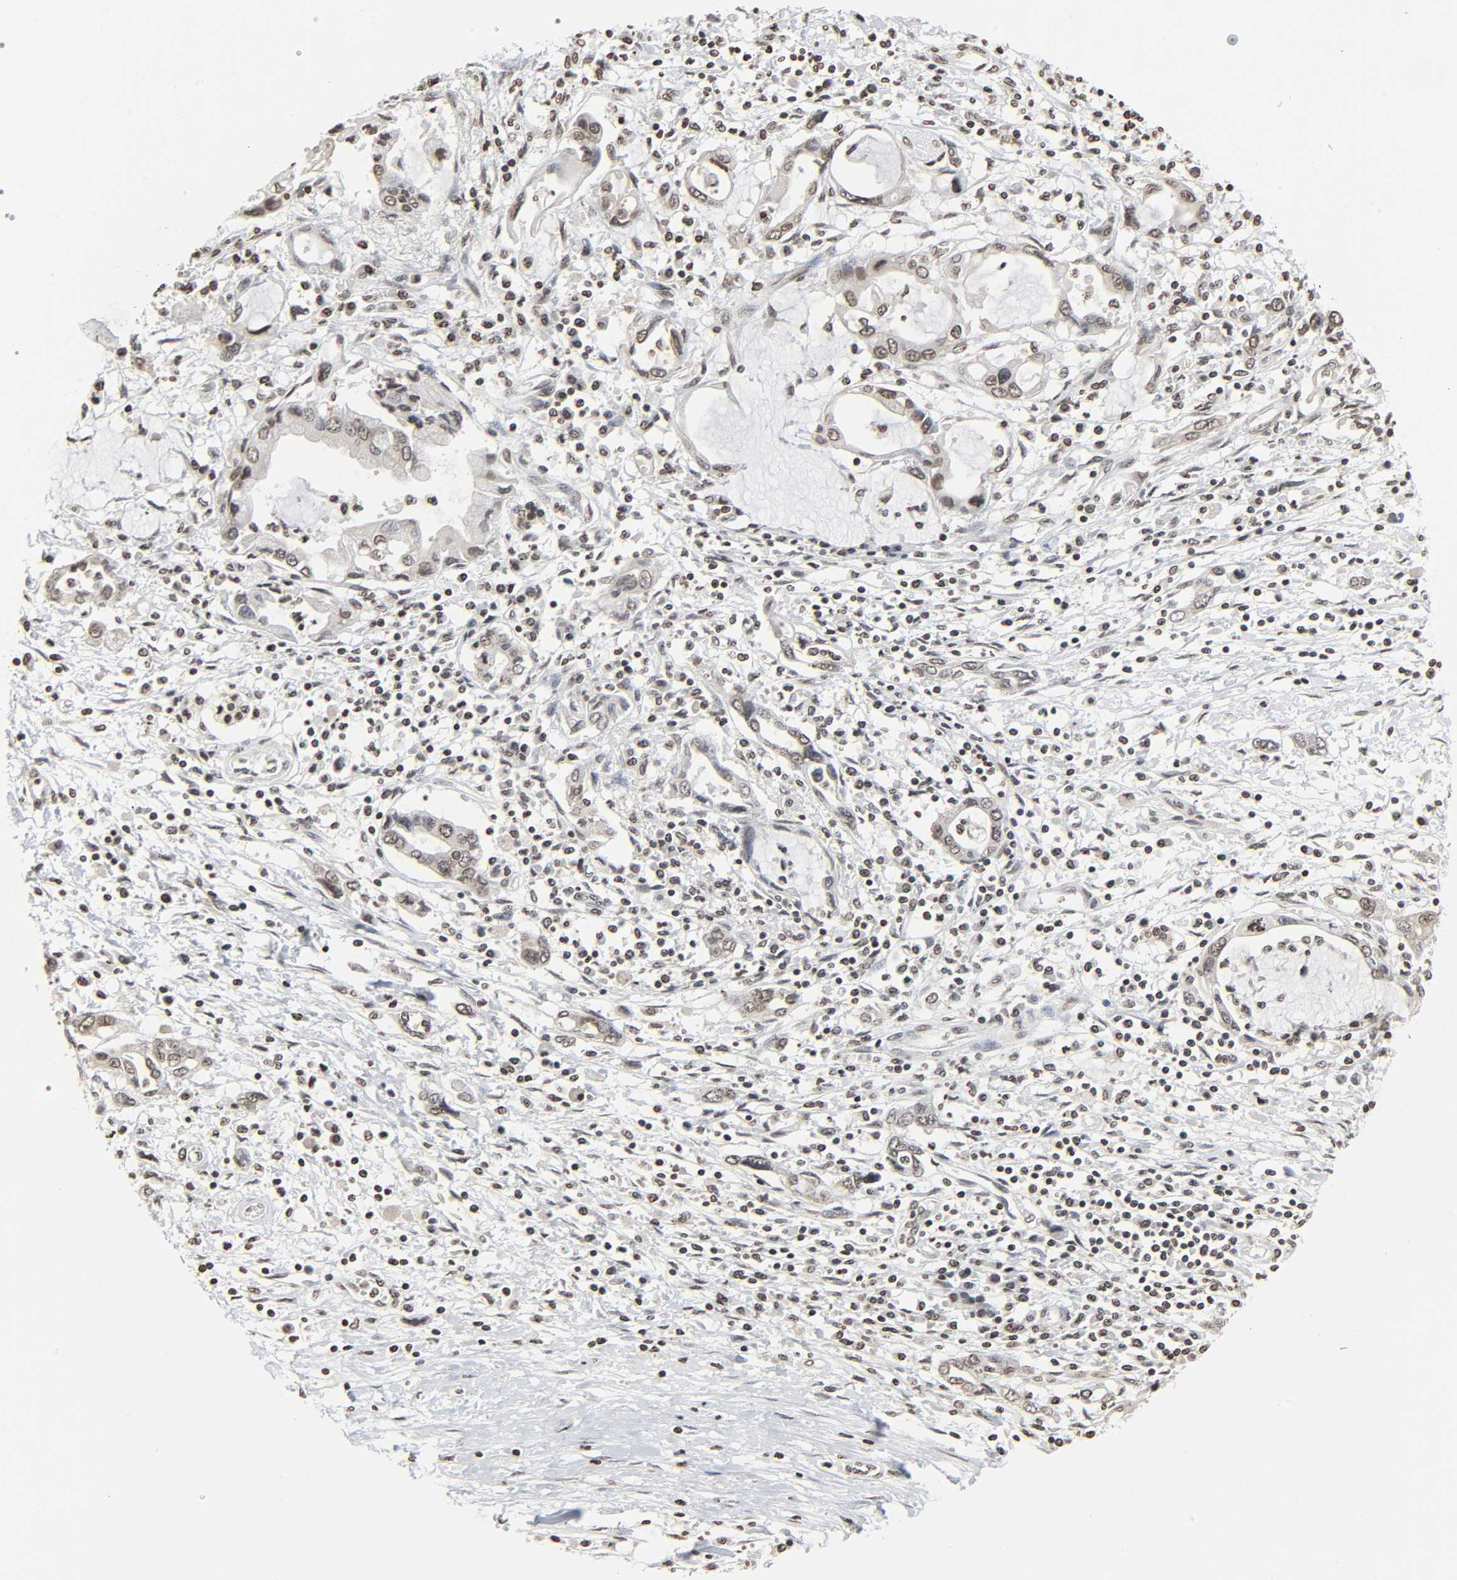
{"staining": {"intensity": "weak", "quantity": ">75%", "location": "nuclear"}, "tissue": "pancreatic cancer", "cell_type": "Tumor cells", "image_type": "cancer", "snomed": [{"axis": "morphology", "description": "Adenocarcinoma, NOS"}, {"axis": "topography", "description": "Pancreas"}], "caption": "Pancreatic cancer (adenocarcinoma) stained with DAB immunohistochemistry demonstrates low levels of weak nuclear staining in approximately >75% of tumor cells.", "gene": "ELAVL1", "patient": {"sex": "female", "age": 57}}